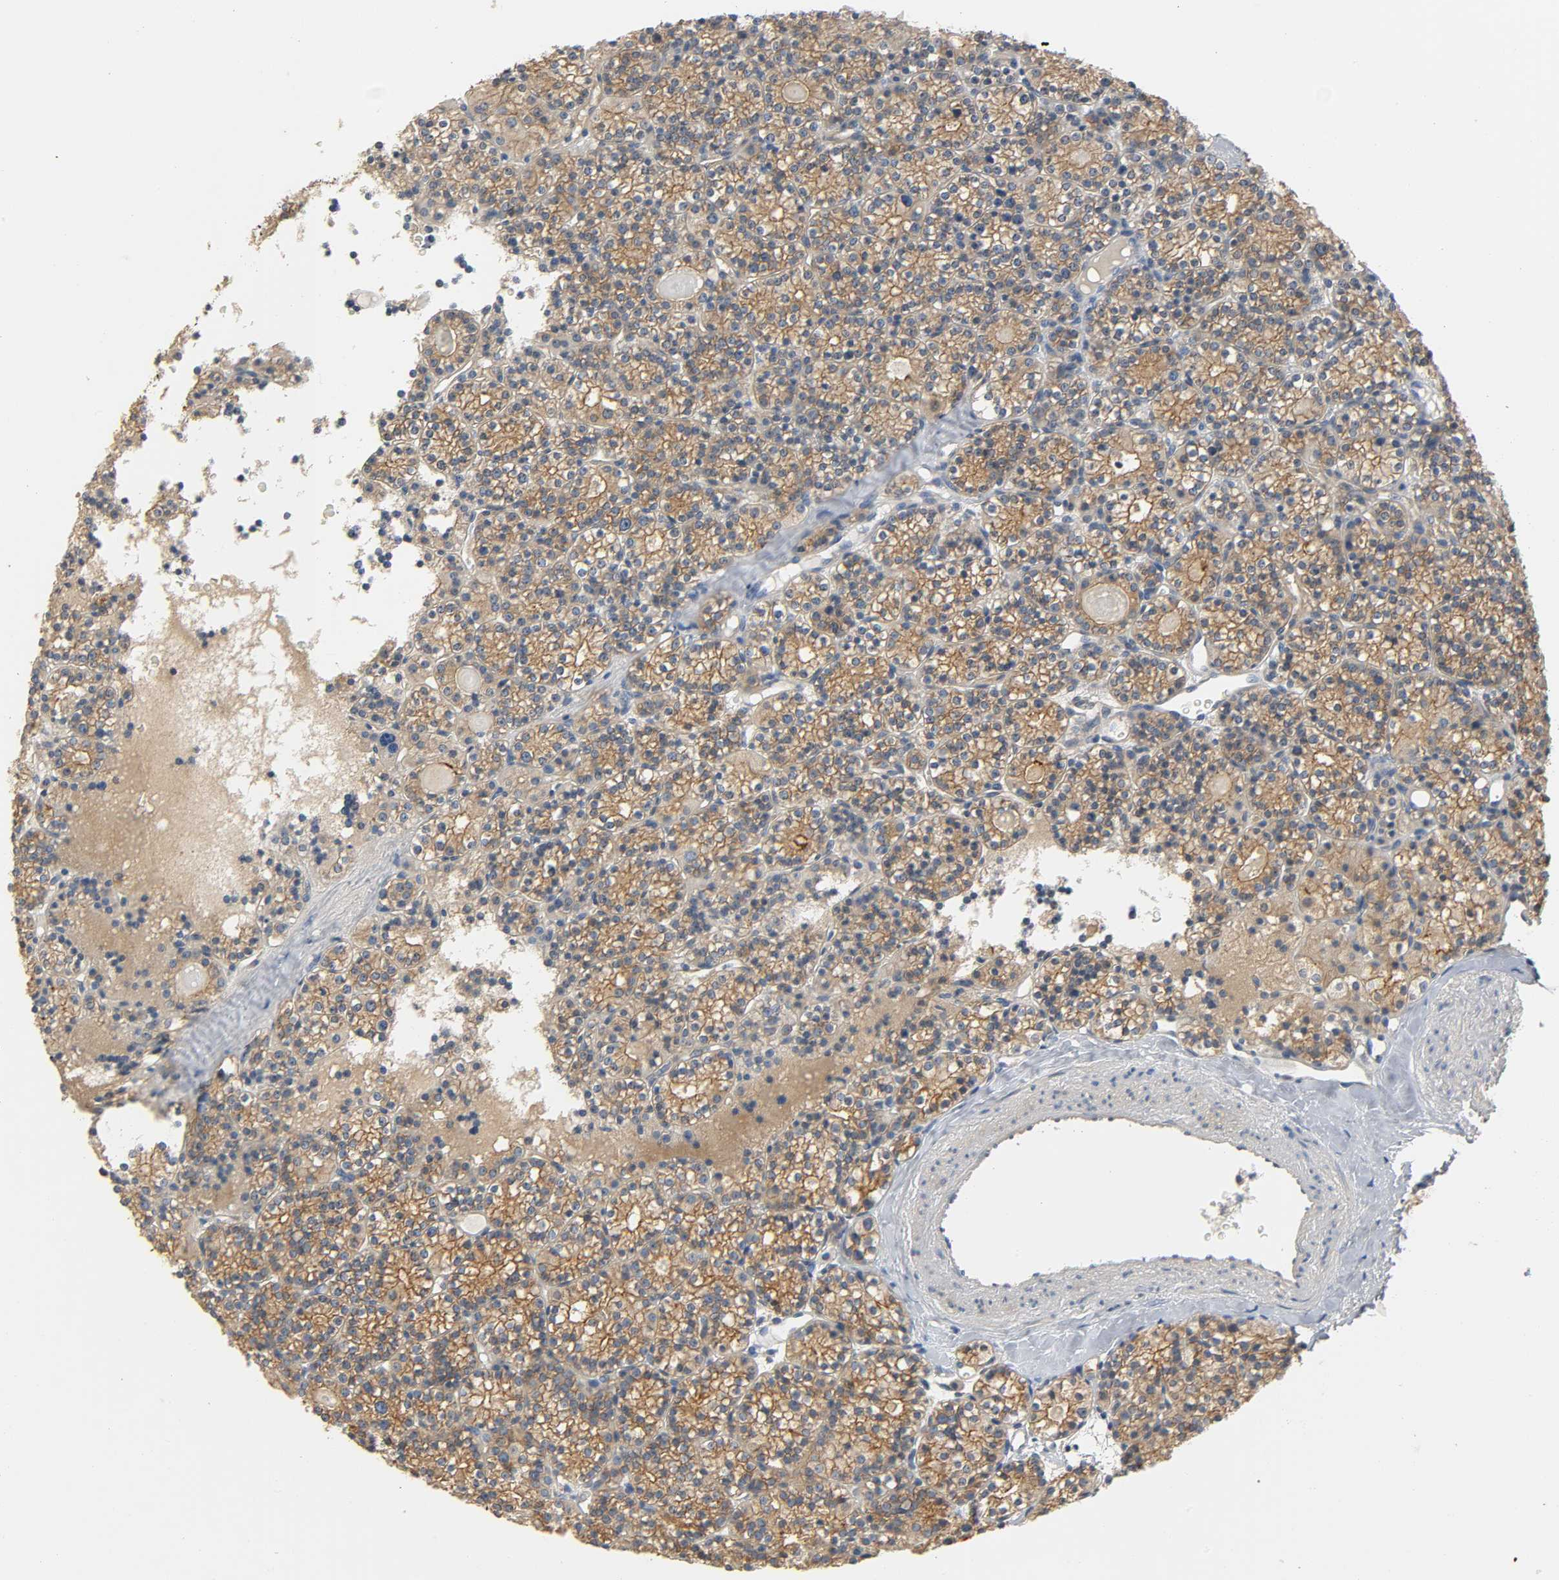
{"staining": {"intensity": "strong", "quantity": ">75%", "location": "cytoplasmic/membranous"}, "tissue": "parathyroid gland", "cell_type": "Glandular cells", "image_type": "normal", "snomed": [{"axis": "morphology", "description": "Normal tissue, NOS"}, {"axis": "topography", "description": "Parathyroid gland"}], "caption": "Immunohistochemistry image of normal parathyroid gland stained for a protein (brown), which displays high levels of strong cytoplasmic/membranous positivity in approximately >75% of glandular cells.", "gene": "ARPC1A", "patient": {"sex": "female", "age": 64}}